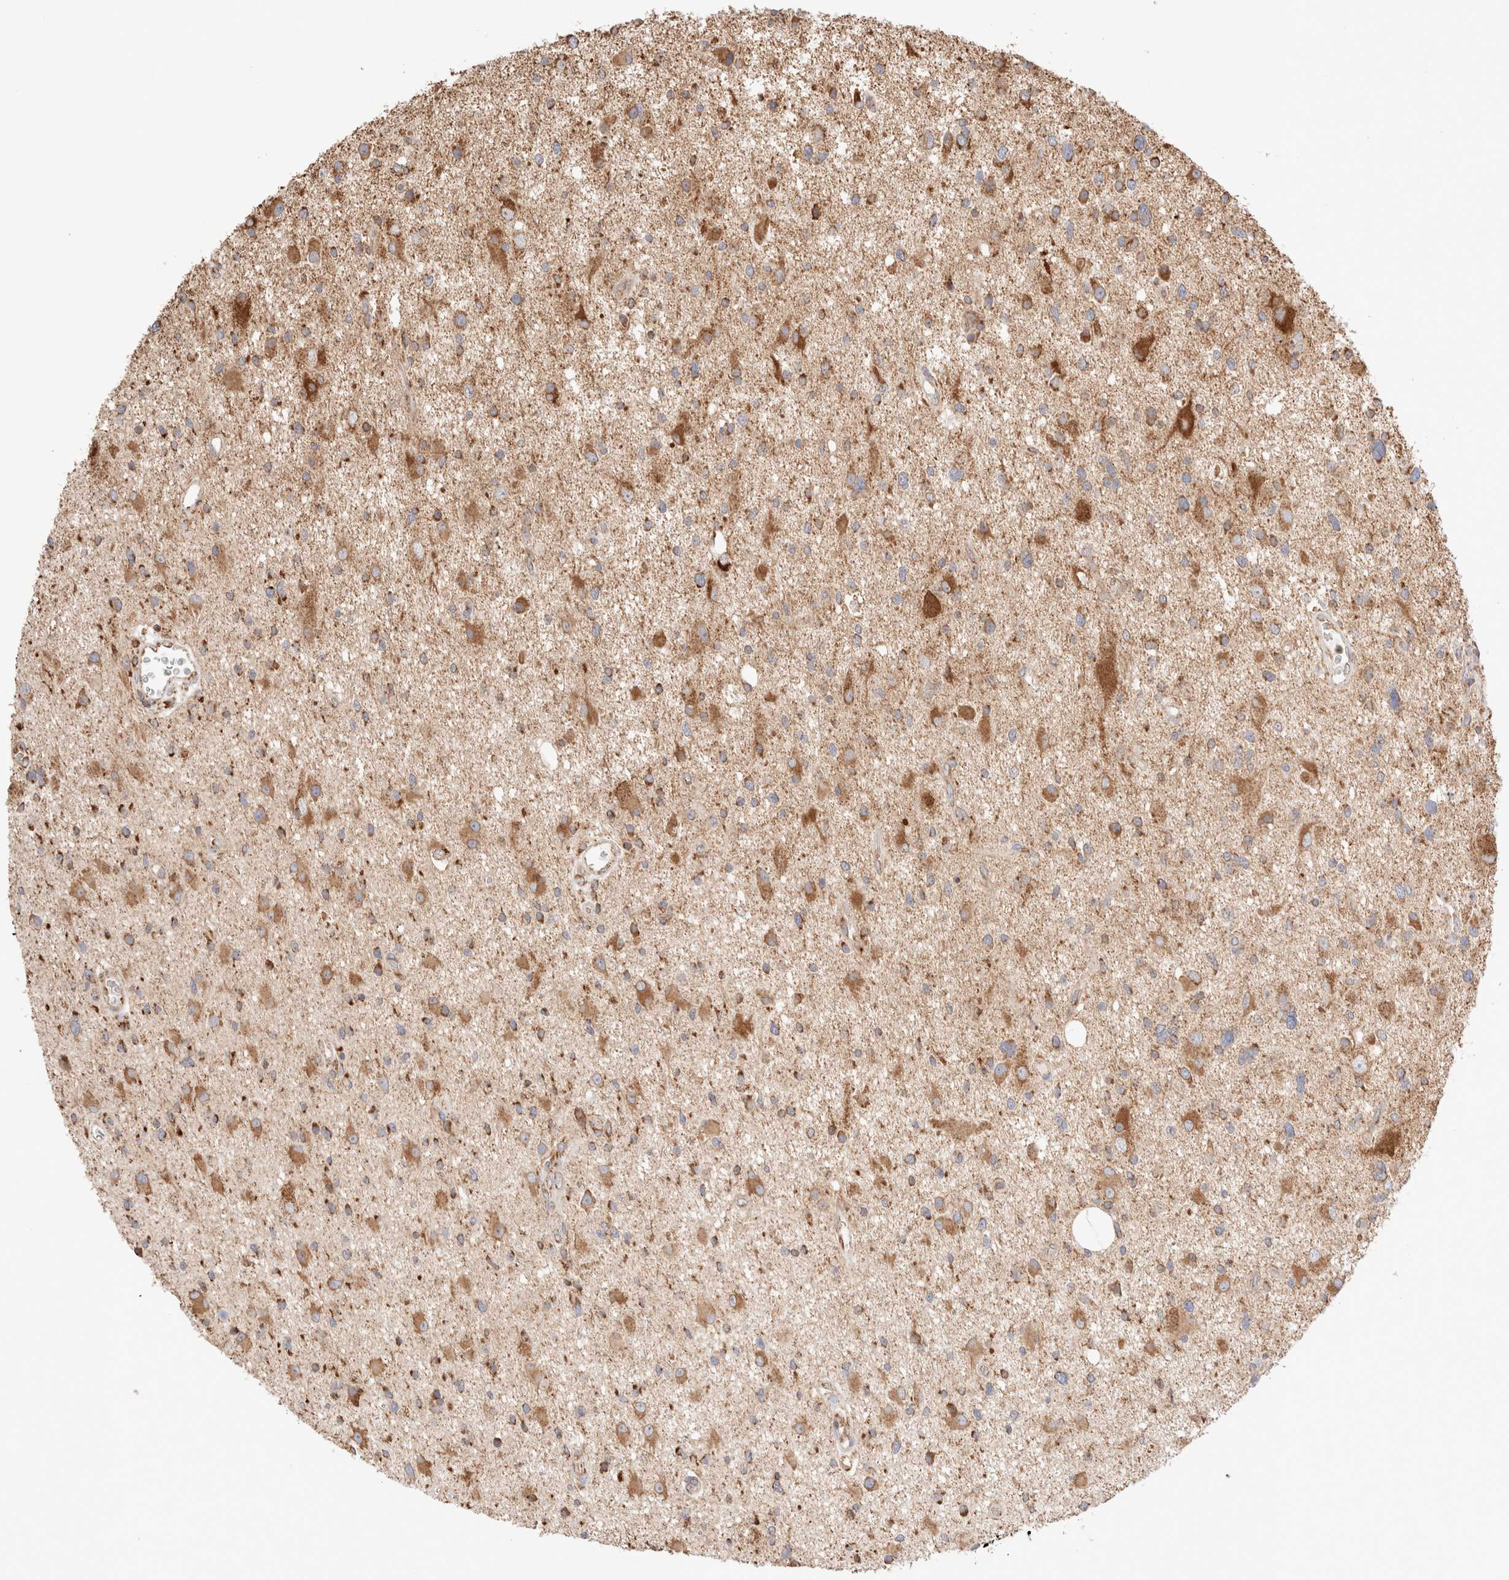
{"staining": {"intensity": "moderate", "quantity": "25%-75%", "location": "cytoplasmic/membranous"}, "tissue": "glioma", "cell_type": "Tumor cells", "image_type": "cancer", "snomed": [{"axis": "morphology", "description": "Glioma, malignant, High grade"}, {"axis": "topography", "description": "Brain"}], "caption": "High-power microscopy captured an immunohistochemistry image of glioma, revealing moderate cytoplasmic/membranous staining in approximately 25%-75% of tumor cells.", "gene": "TMPPE", "patient": {"sex": "male", "age": 33}}